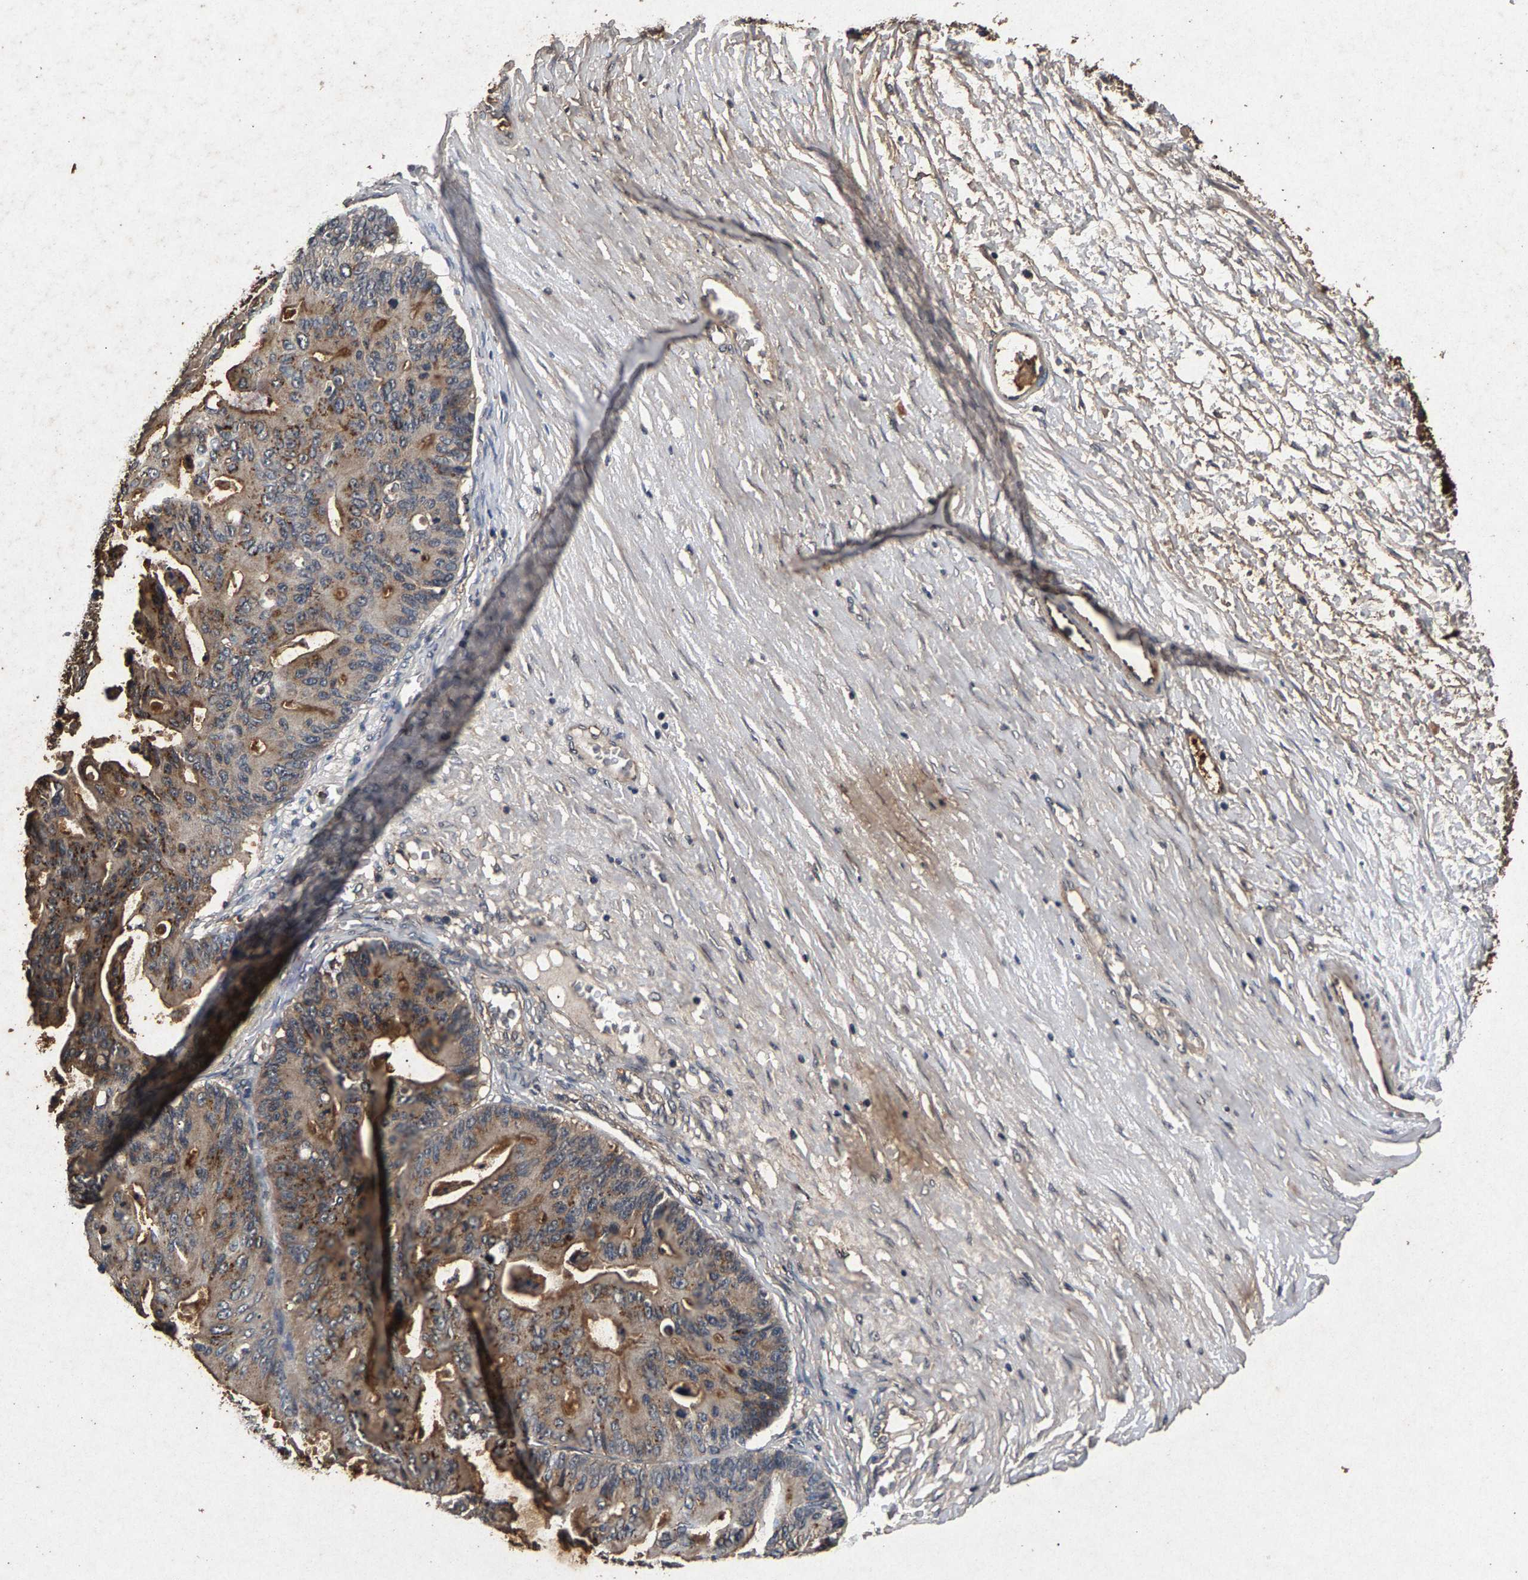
{"staining": {"intensity": "moderate", "quantity": ">75%", "location": "cytoplasmic/membranous"}, "tissue": "ovarian cancer", "cell_type": "Tumor cells", "image_type": "cancer", "snomed": [{"axis": "morphology", "description": "Cystadenocarcinoma, mucinous, NOS"}, {"axis": "topography", "description": "Ovary"}], "caption": "The immunohistochemical stain highlights moderate cytoplasmic/membranous staining in tumor cells of ovarian mucinous cystadenocarcinoma tissue.", "gene": "PPP1CC", "patient": {"sex": "female", "age": 37}}